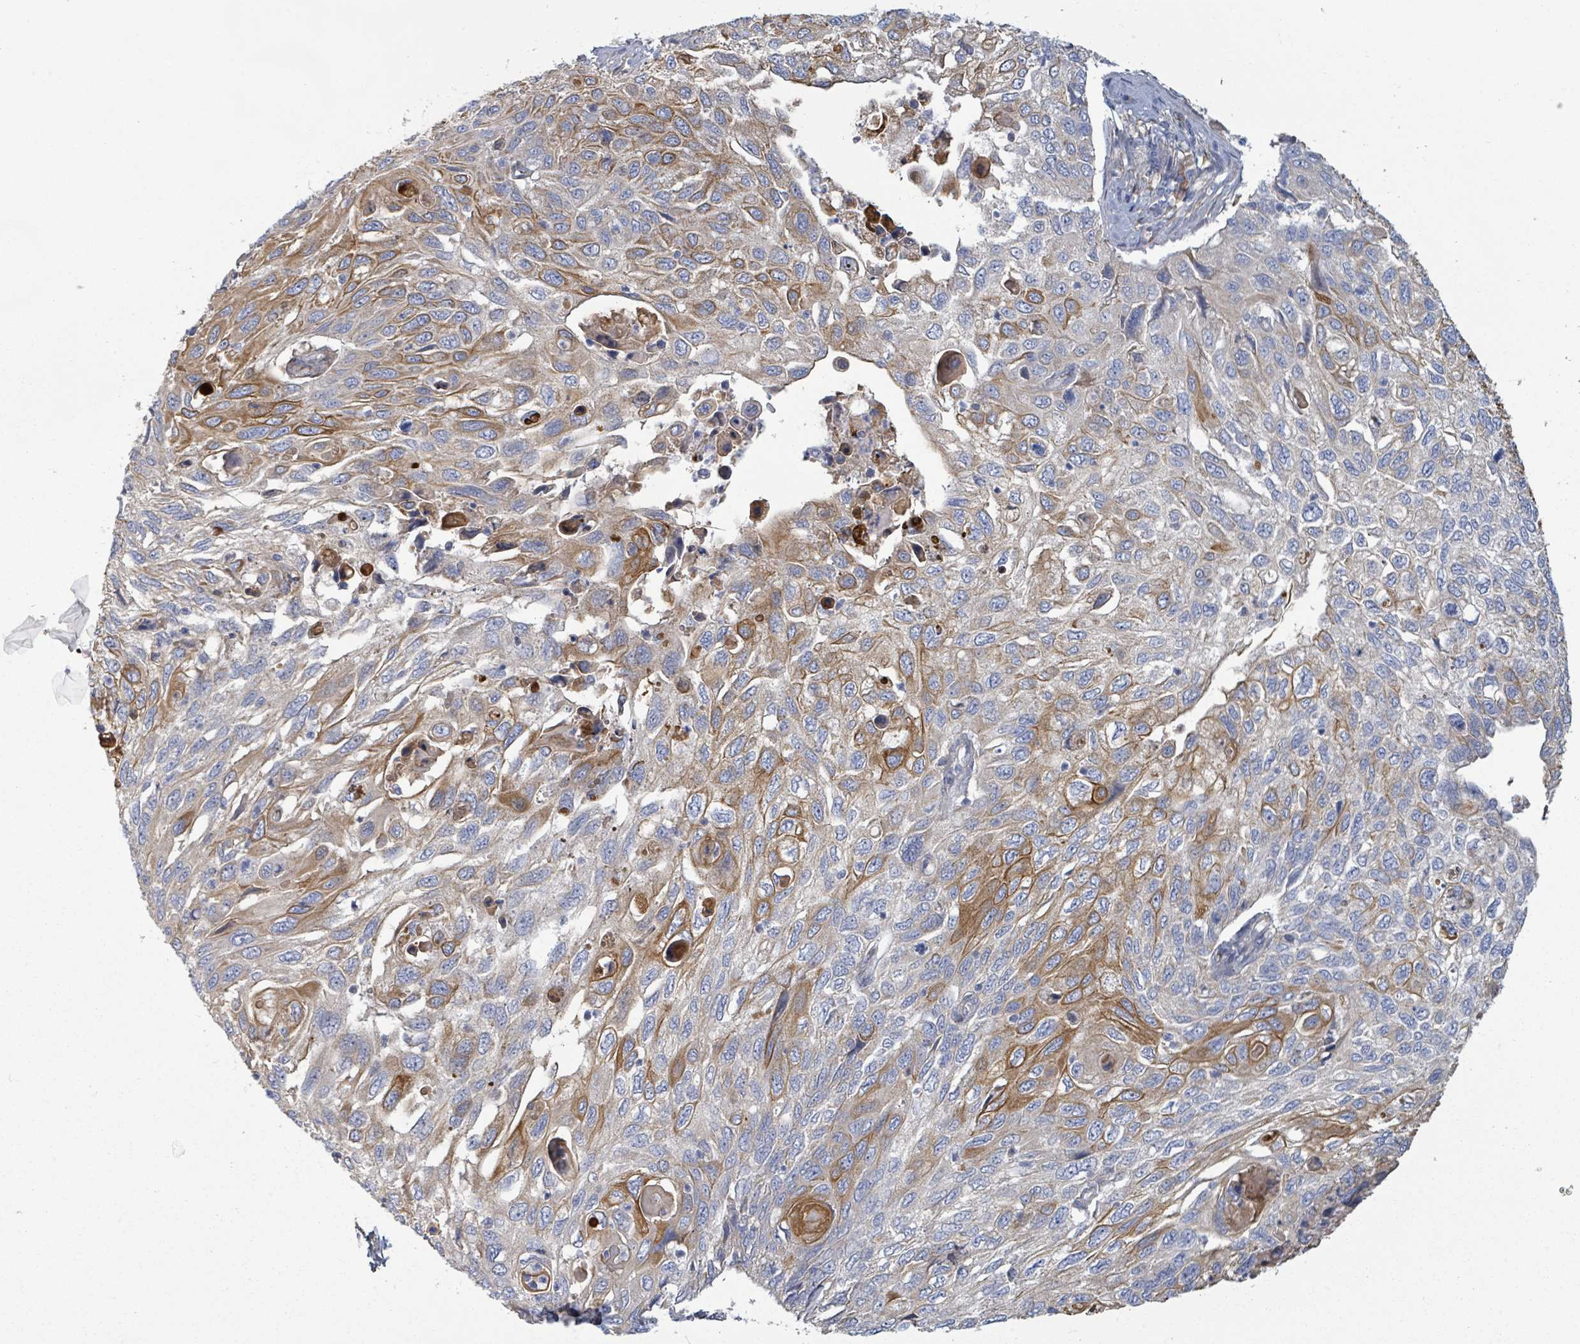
{"staining": {"intensity": "moderate", "quantity": "25%-75%", "location": "cytoplasmic/membranous"}, "tissue": "cervical cancer", "cell_type": "Tumor cells", "image_type": "cancer", "snomed": [{"axis": "morphology", "description": "Squamous cell carcinoma, NOS"}, {"axis": "topography", "description": "Cervix"}], "caption": "Immunohistochemistry (IHC) of human cervical cancer (squamous cell carcinoma) shows medium levels of moderate cytoplasmic/membranous positivity in about 25%-75% of tumor cells.", "gene": "COL13A1", "patient": {"sex": "female", "age": 70}}